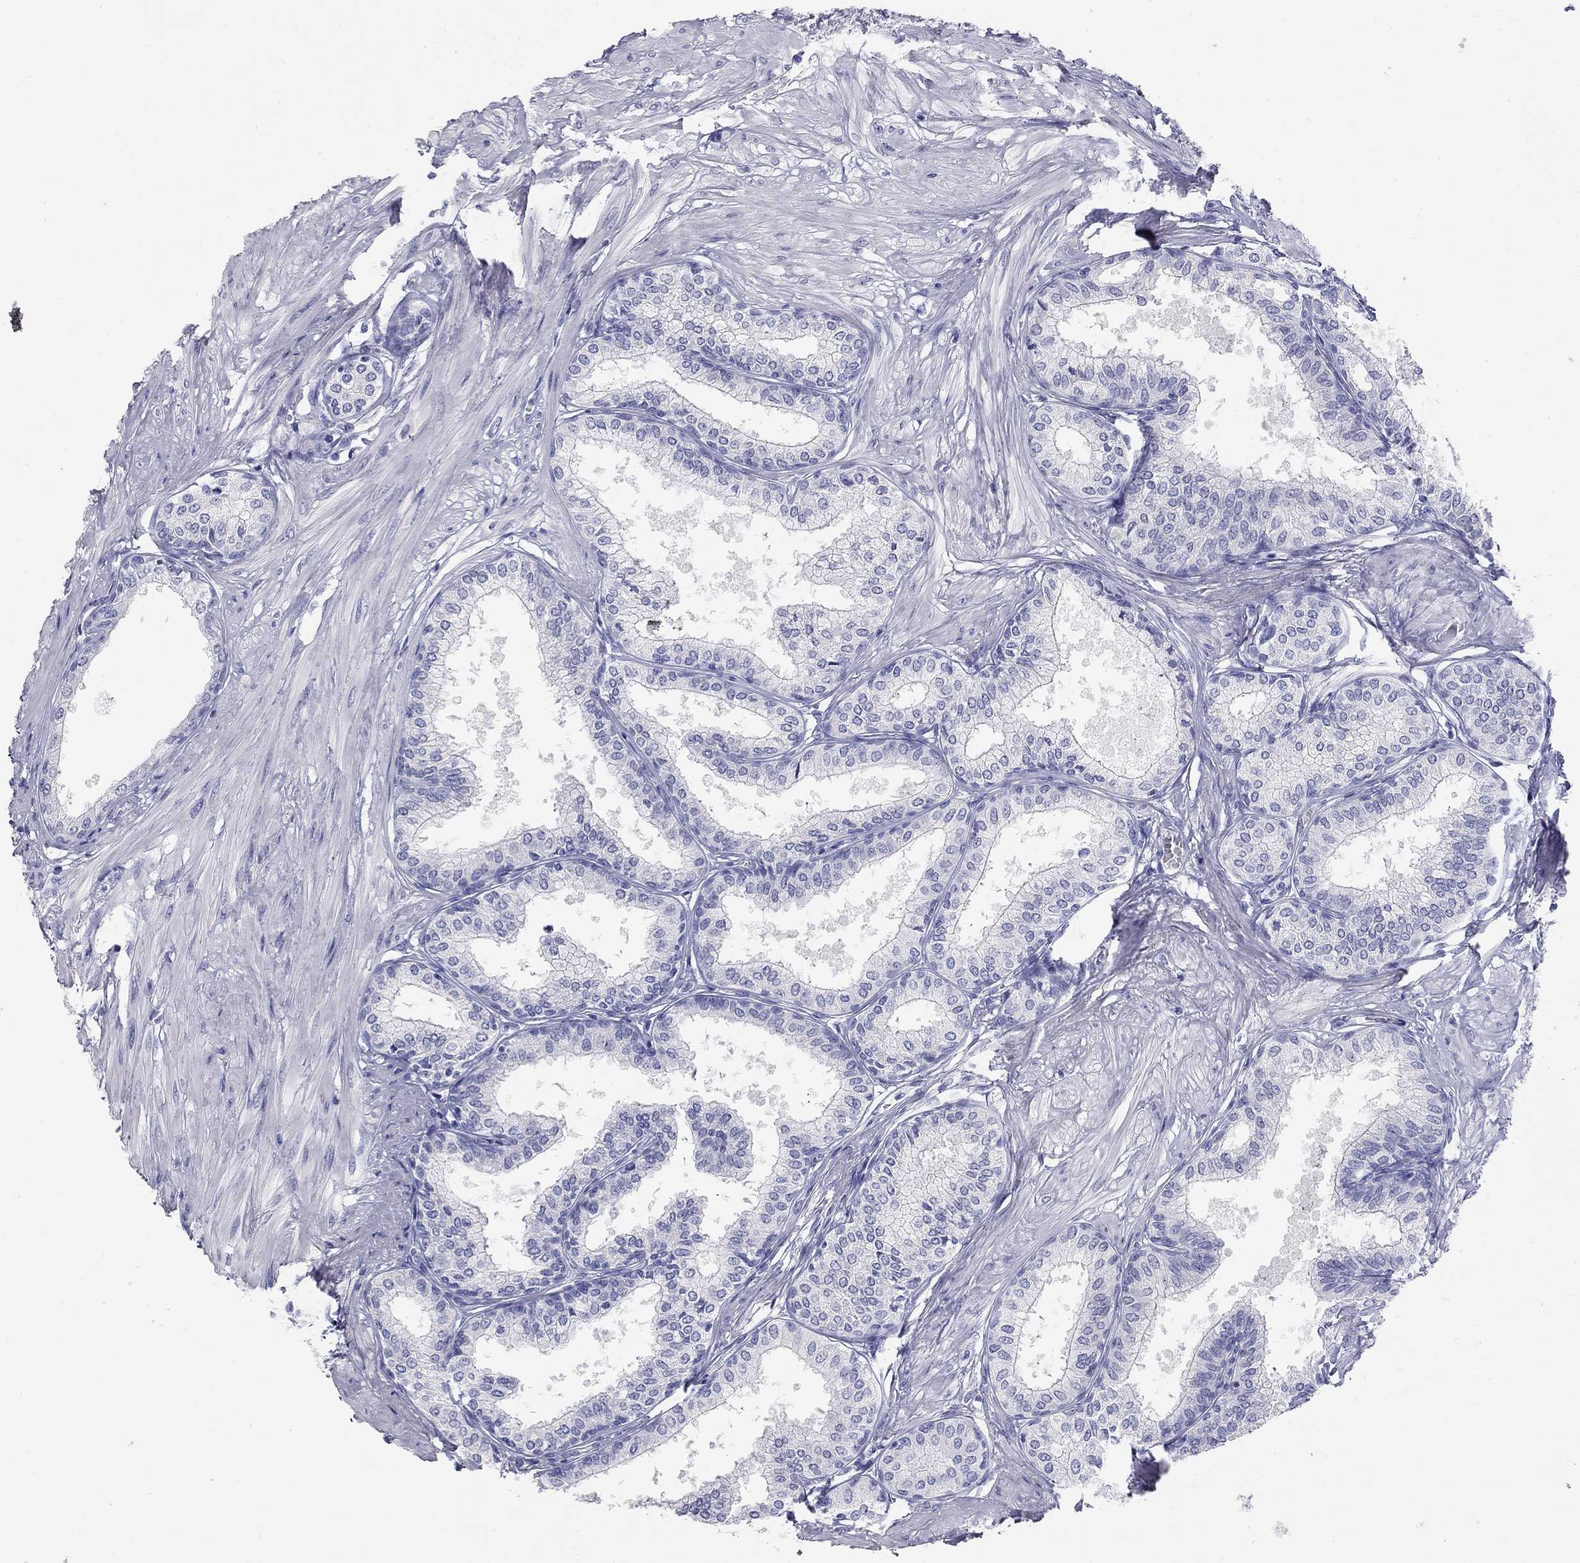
{"staining": {"intensity": "negative", "quantity": "none", "location": "none"}, "tissue": "prostate", "cell_type": "Glandular cells", "image_type": "normal", "snomed": [{"axis": "morphology", "description": "Normal tissue, NOS"}, {"axis": "topography", "description": "Prostate"}], "caption": "Protein analysis of unremarkable prostate displays no significant staining in glandular cells.", "gene": "PHOX2B", "patient": {"sex": "male", "age": 63}}